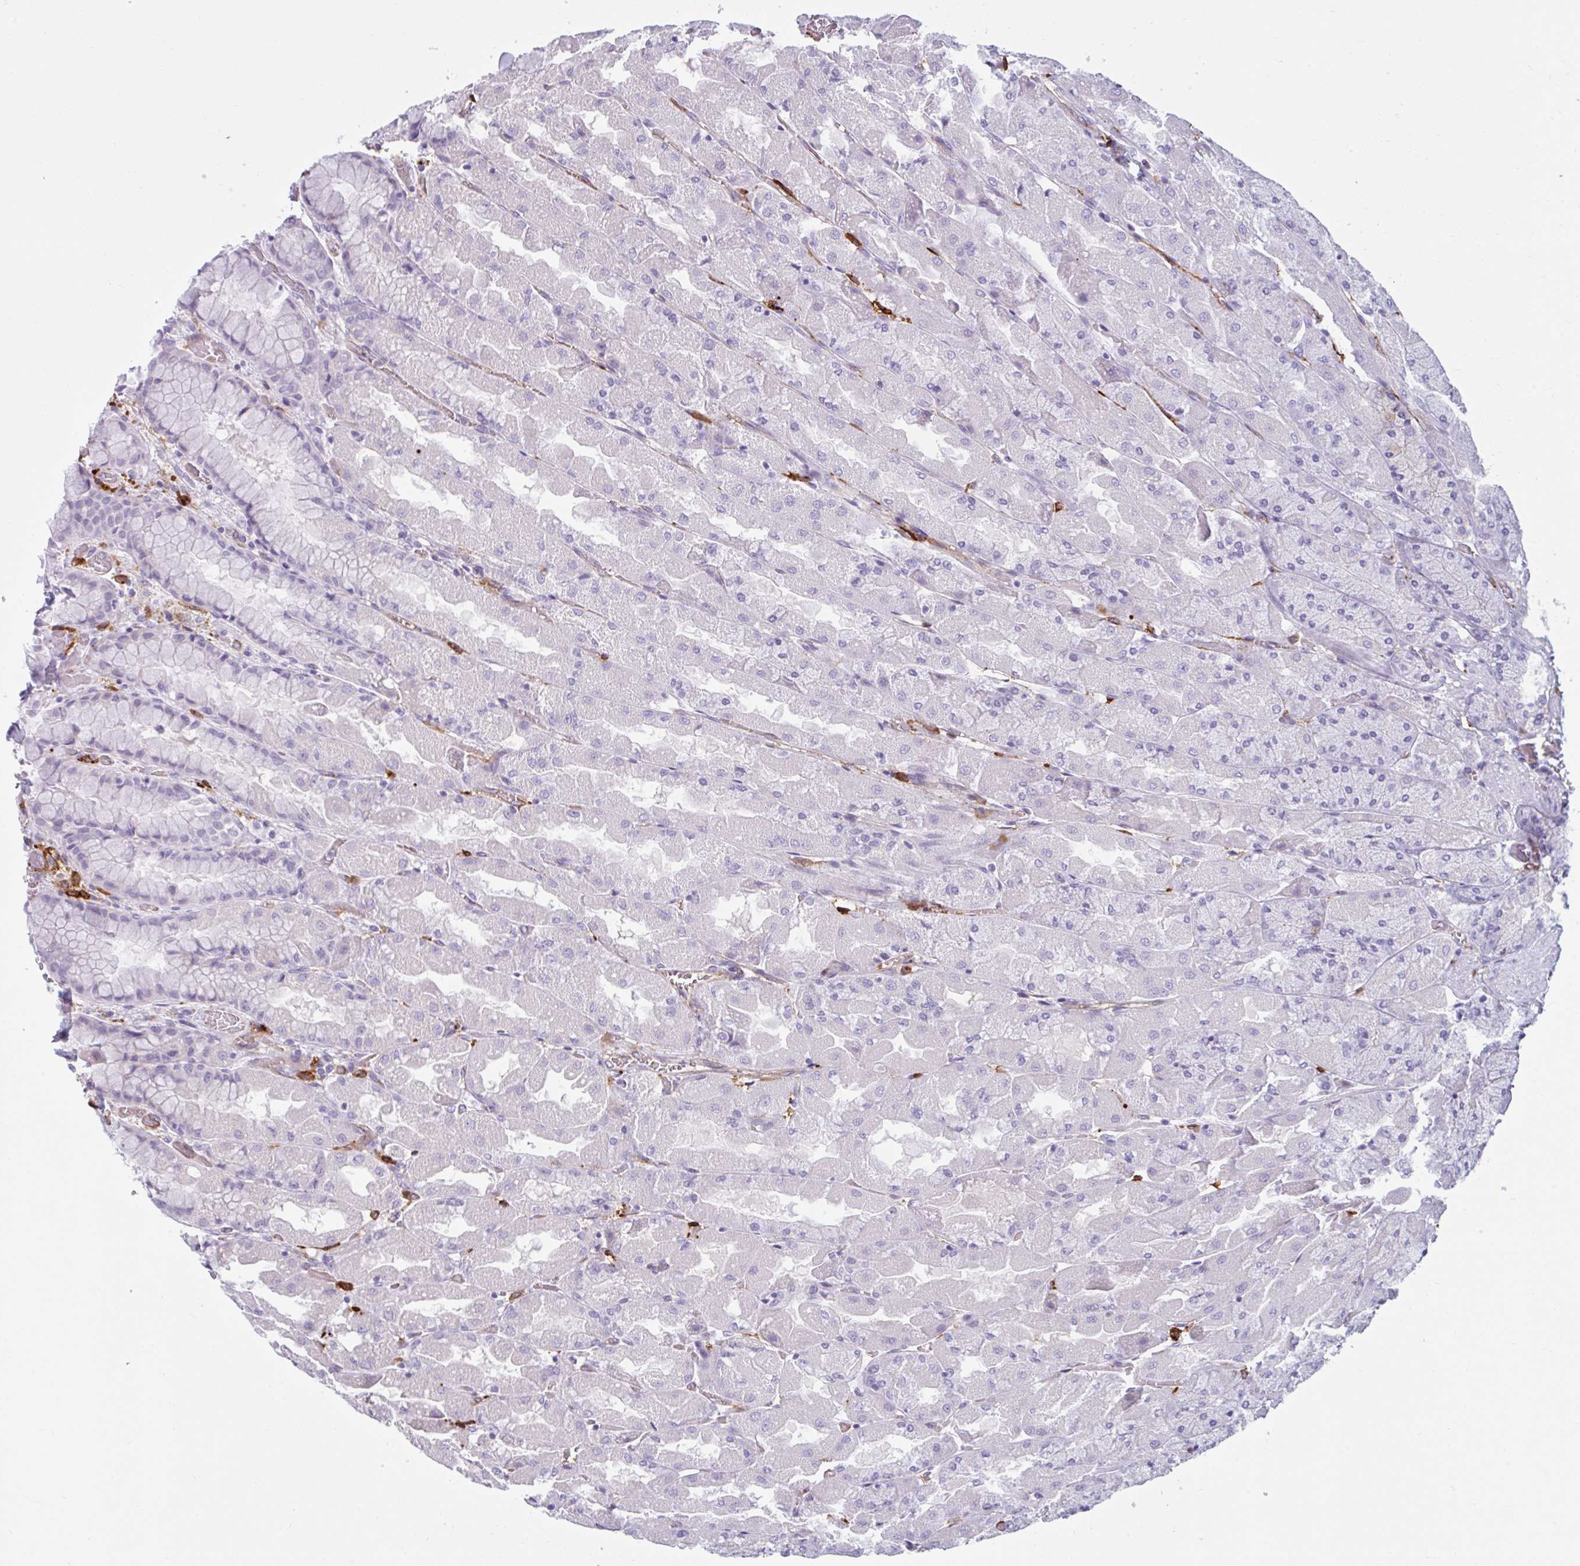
{"staining": {"intensity": "negative", "quantity": "none", "location": "none"}, "tissue": "stomach", "cell_type": "Glandular cells", "image_type": "normal", "snomed": [{"axis": "morphology", "description": "Normal tissue, NOS"}, {"axis": "topography", "description": "Stomach"}], "caption": "Micrograph shows no significant protein expression in glandular cells of benign stomach.", "gene": "CEP120", "patient": {"sex": "female", "age": 61}}